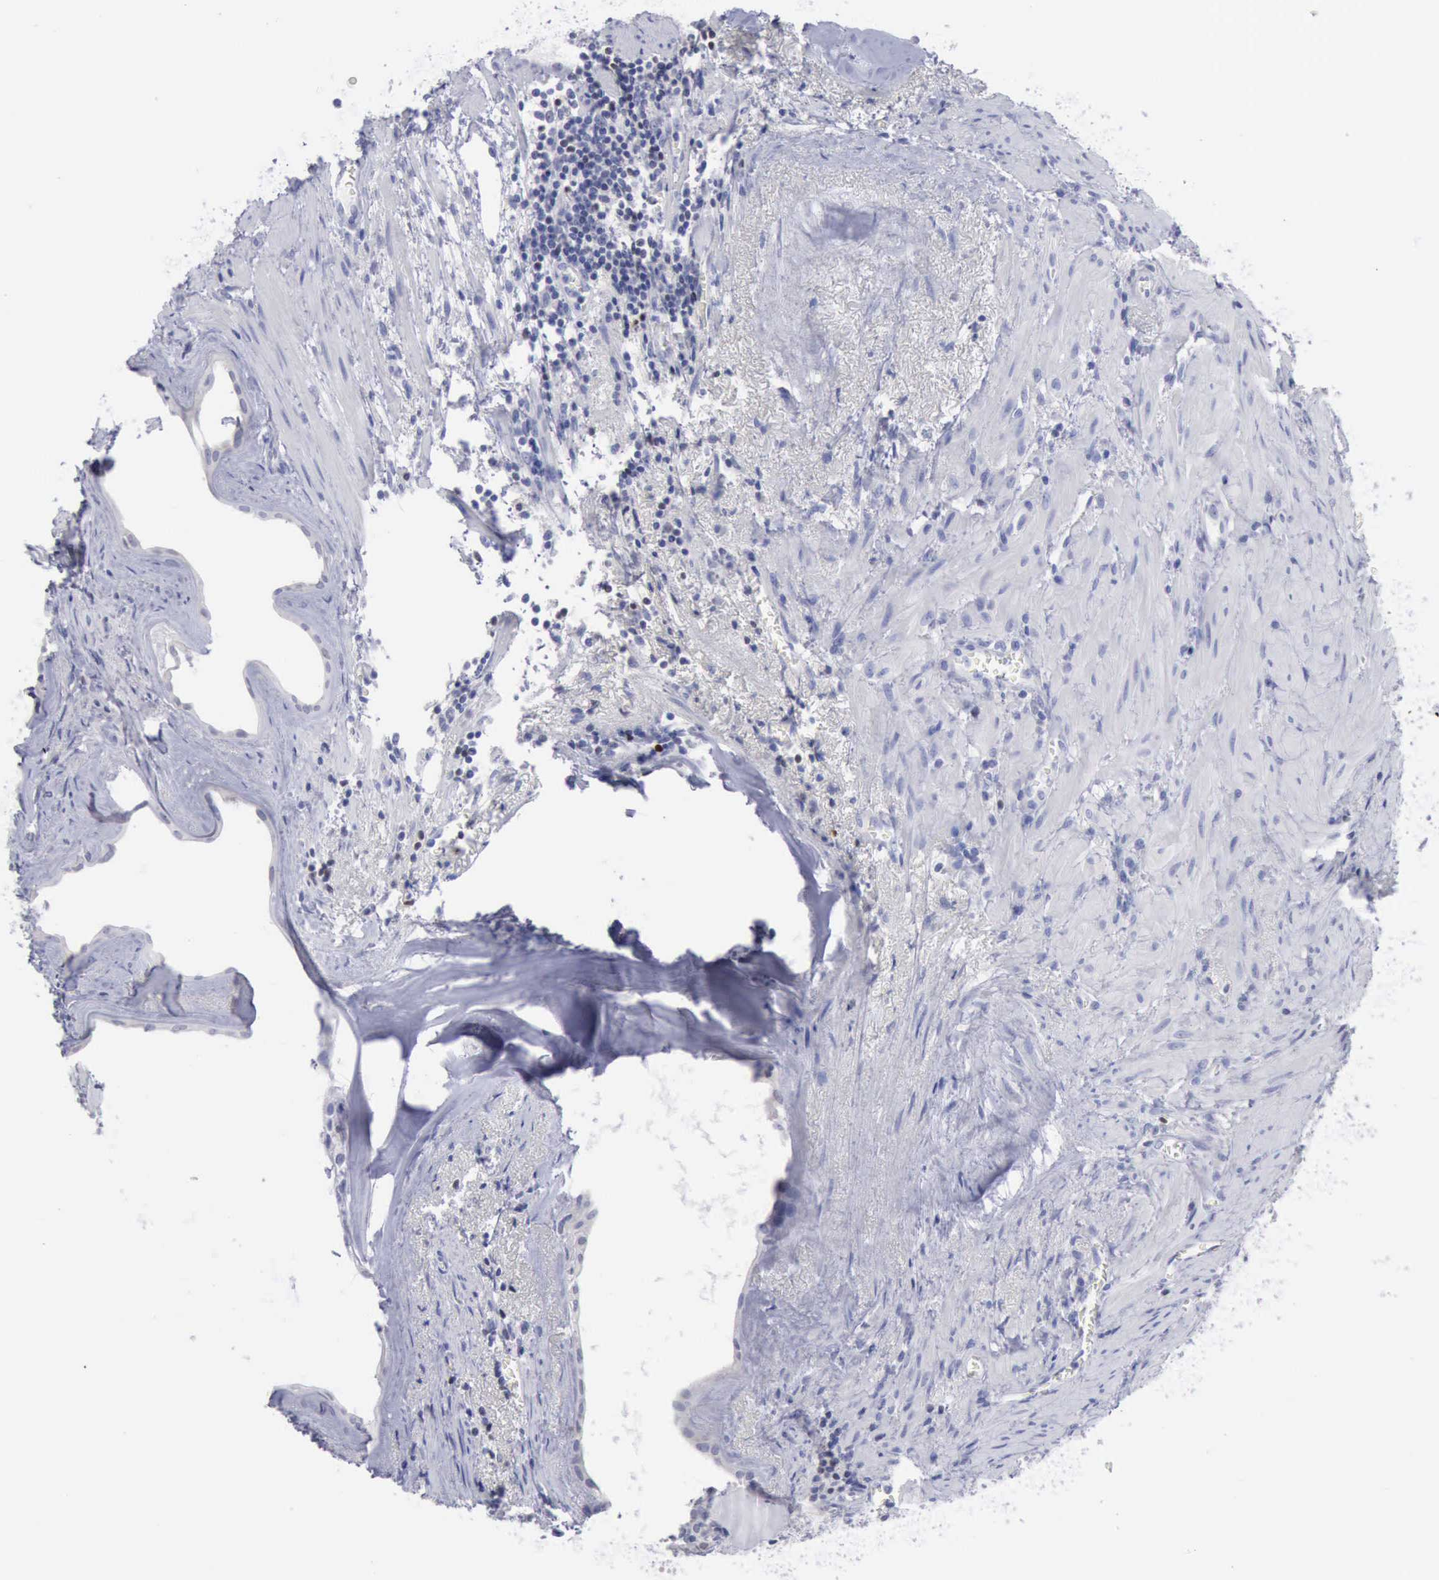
{"staining": {"intensity": "negative", "quantity": "none", "location": "none"}, "tissue": "prostate cancer", "cell_type": "Tumor cells", "image_type": "cancer", "snomed": [{"axis": "morphology", "description": "Adenocarcinoma, Medium grade"}, {"axis": "topography", "description": "Prostate"}], "caption": "Immunohistochemical staining of prostate cancer (medium-grade adenocarcinoma) exhibits no significant positivity in tumor cells.", "gene": "SATB2", "patient": {"sex": "male", "age": 64}}